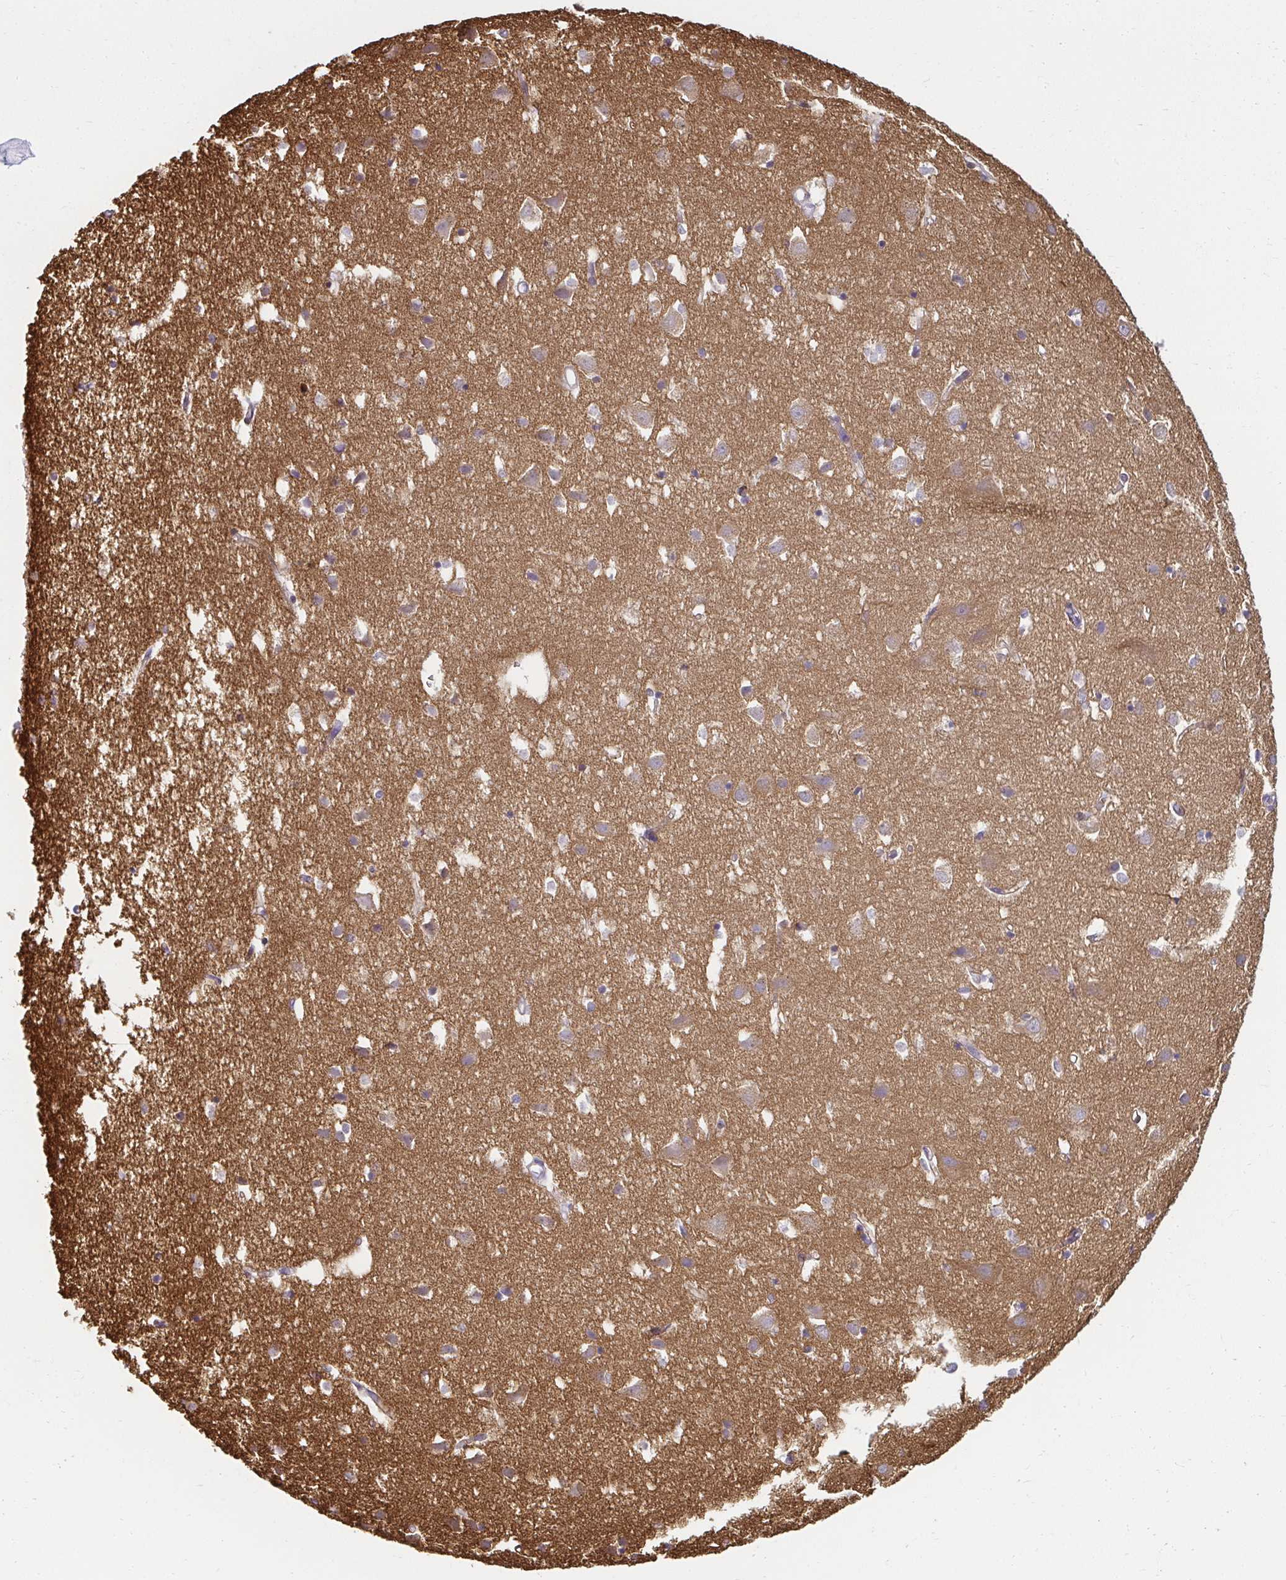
{"staining": {"intensity": "negative", "quantity": "none", "location": "none"}, "tissue": "cerebral cortex", "cell_type": "Endothelial cells", "image_type": "normal", "snomed": [{"axis": "morphology", "description": "Normal tissue, NOS"}, {"axis": "topography", "description": "Cerebral cortex"}], "caption": "Protein analysis of benign cerebral cortex shows no significant positivity in endothelial cells. (Brightfield microscopy of DAB (3,3'-diaminobenzidine) immunohistochemistry at high magnification).", "gene": "PDE2A", "patient": {"sex": "male", "age": 70}}